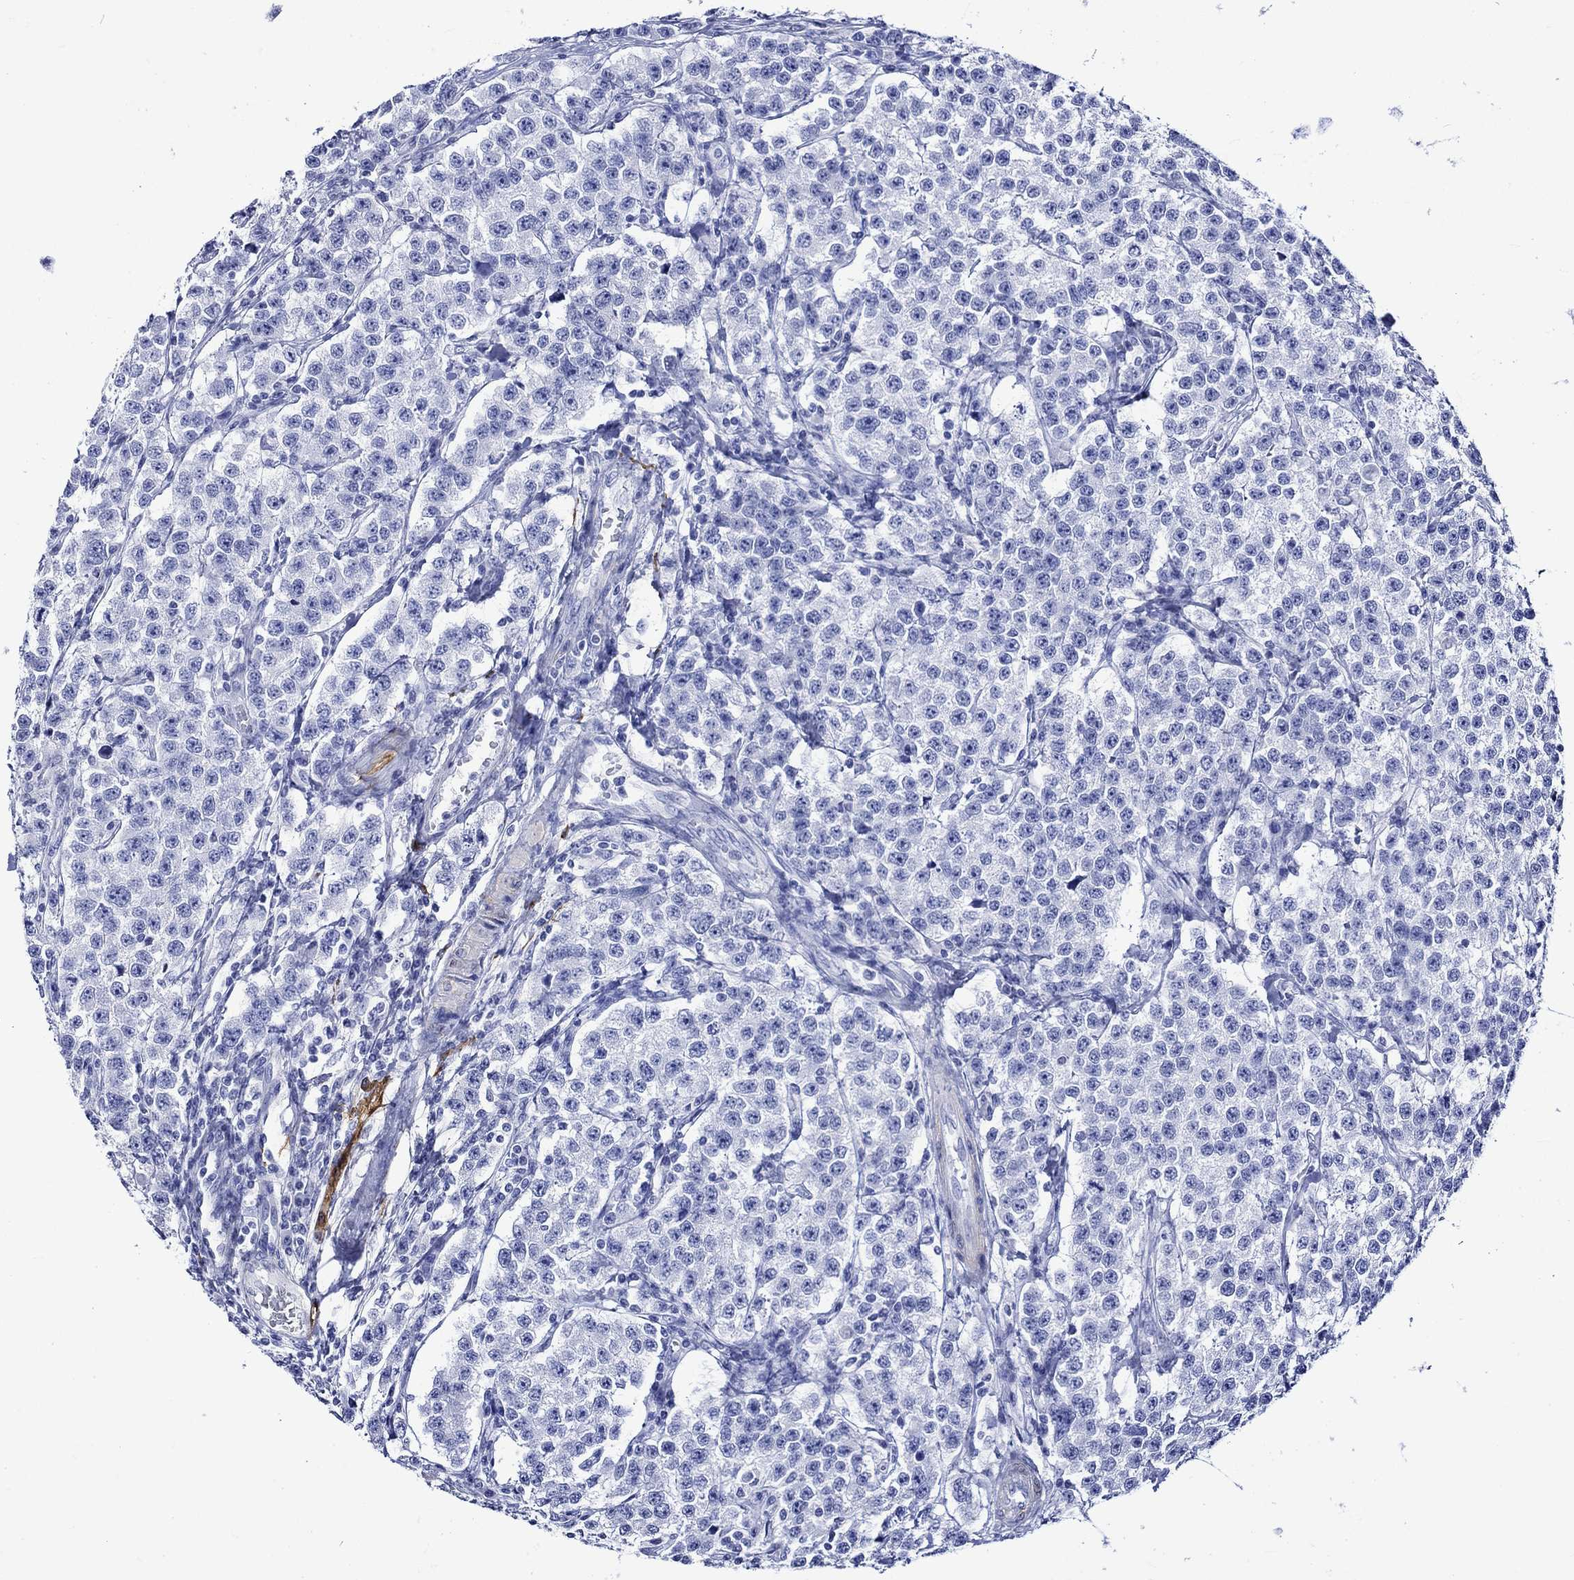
{"staining": {"intensity": "negative", "quantity": "none", "location": "none"}, "tissue": "testis cancer", "cell_type": "Tumor cells", "image_type": "cancer", "snomed": [{"axis": "morphology", "description": "Seminoma, NOS"}, {"axis": "topography", "description": "Testis"}], "caption": "Human testis cancer (seminoma) stained for a protein using IHC shows no staining in tumor cells.", "gene": "CRYAB", "patient": {"sex": "male", "age": 59}}